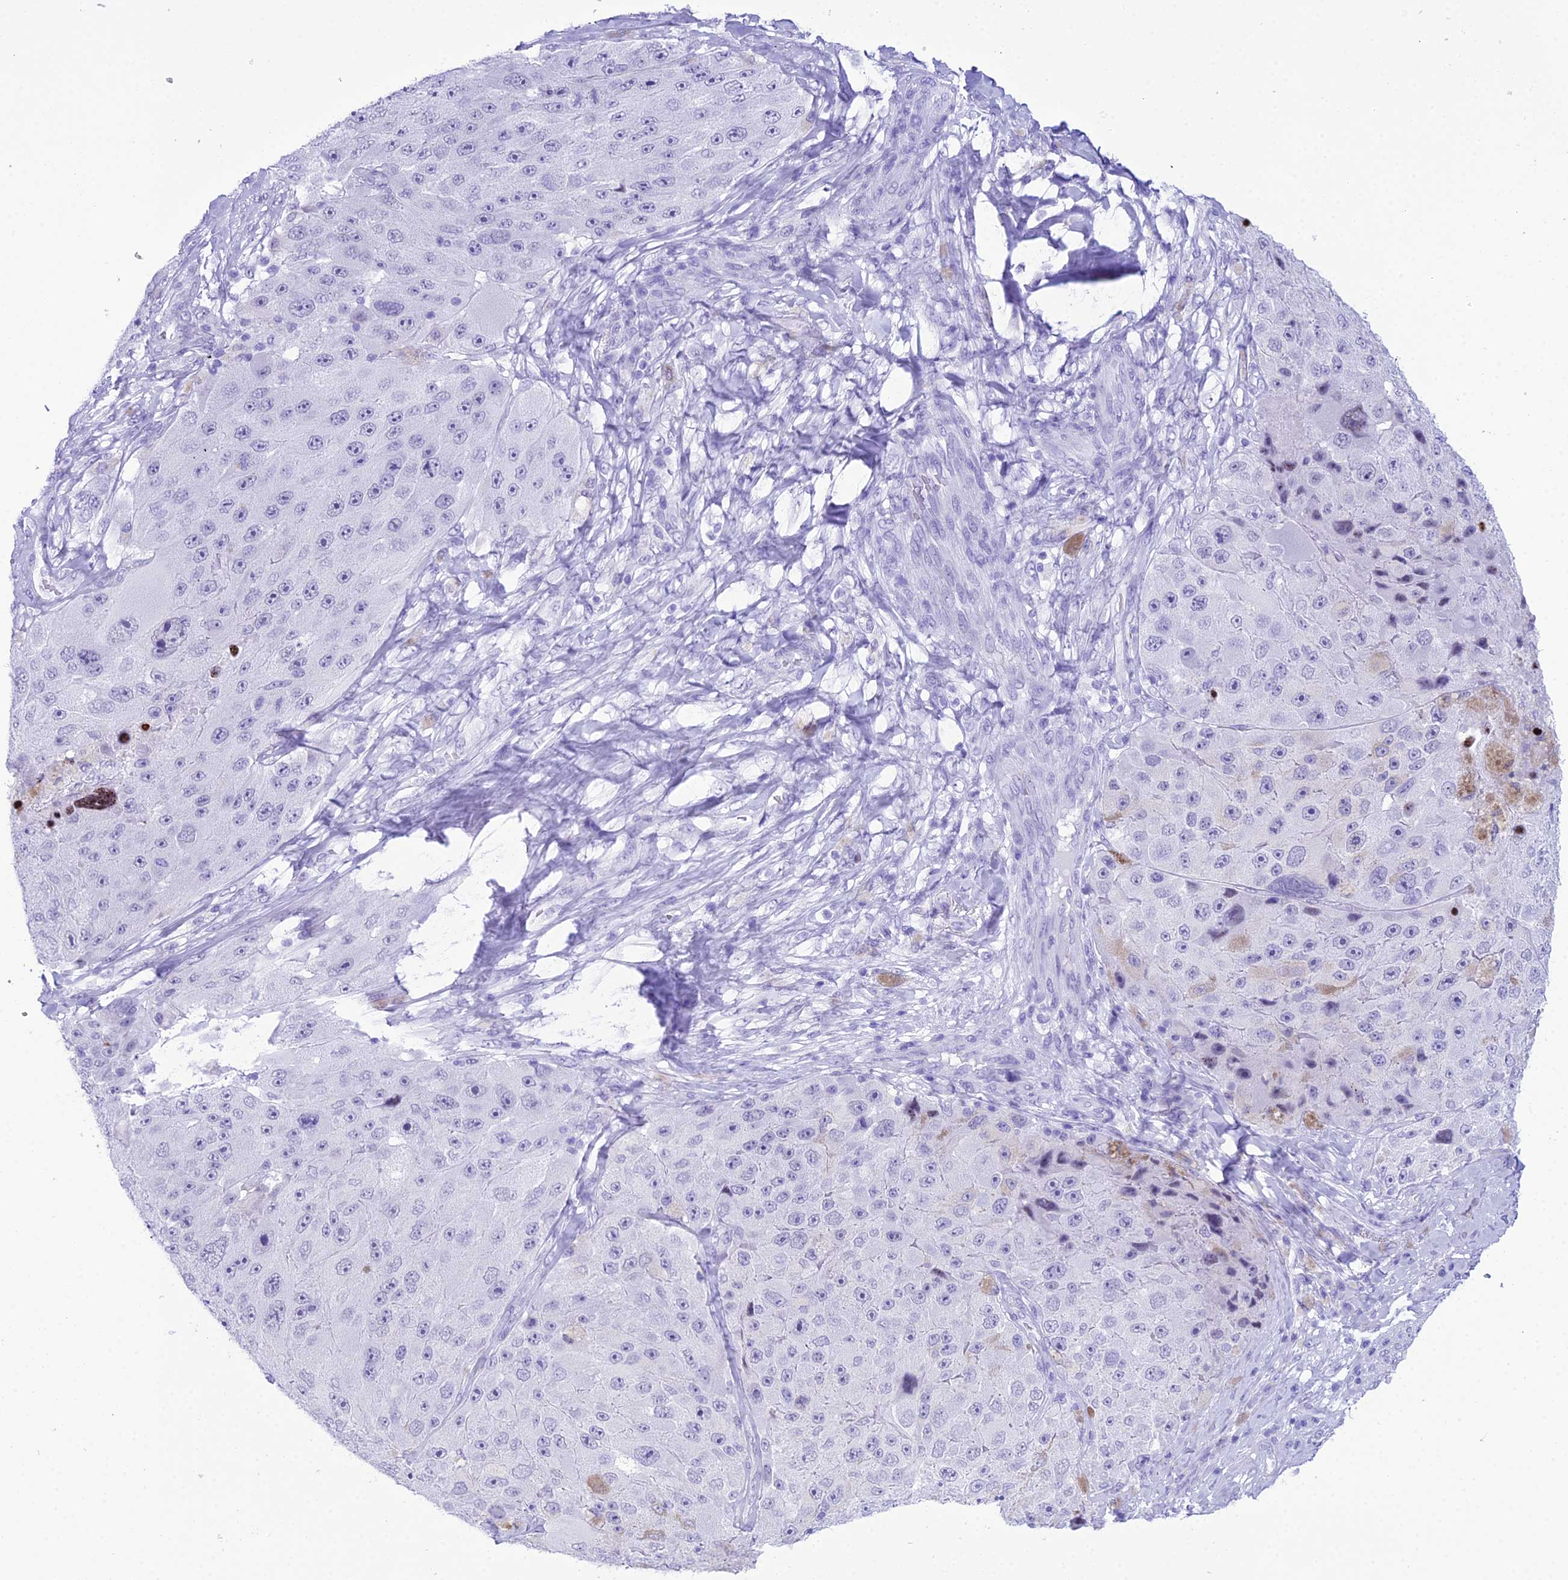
{"staining": {"intensity": "negative", "quantity": "none", "location": "none"}, "tissue": "melanoma", "cell_type": "Tumor cells", "image_type": "cancer", "snomed": [{"axis": "morphology", "description": "Malignant melanoma, Metastatic site"}, {"axis": "topography", "description": "Lymph node"}], "caption": "A photomicrograph of human melanoma is negative for staining in tumor cells. (Brightfield microscopy of DAB (3,3'-diaminobenzidine) immunohistochemistry at high magnification).", "gene": "RNPS1", "patient": {"sex": "male", "age": 62}}